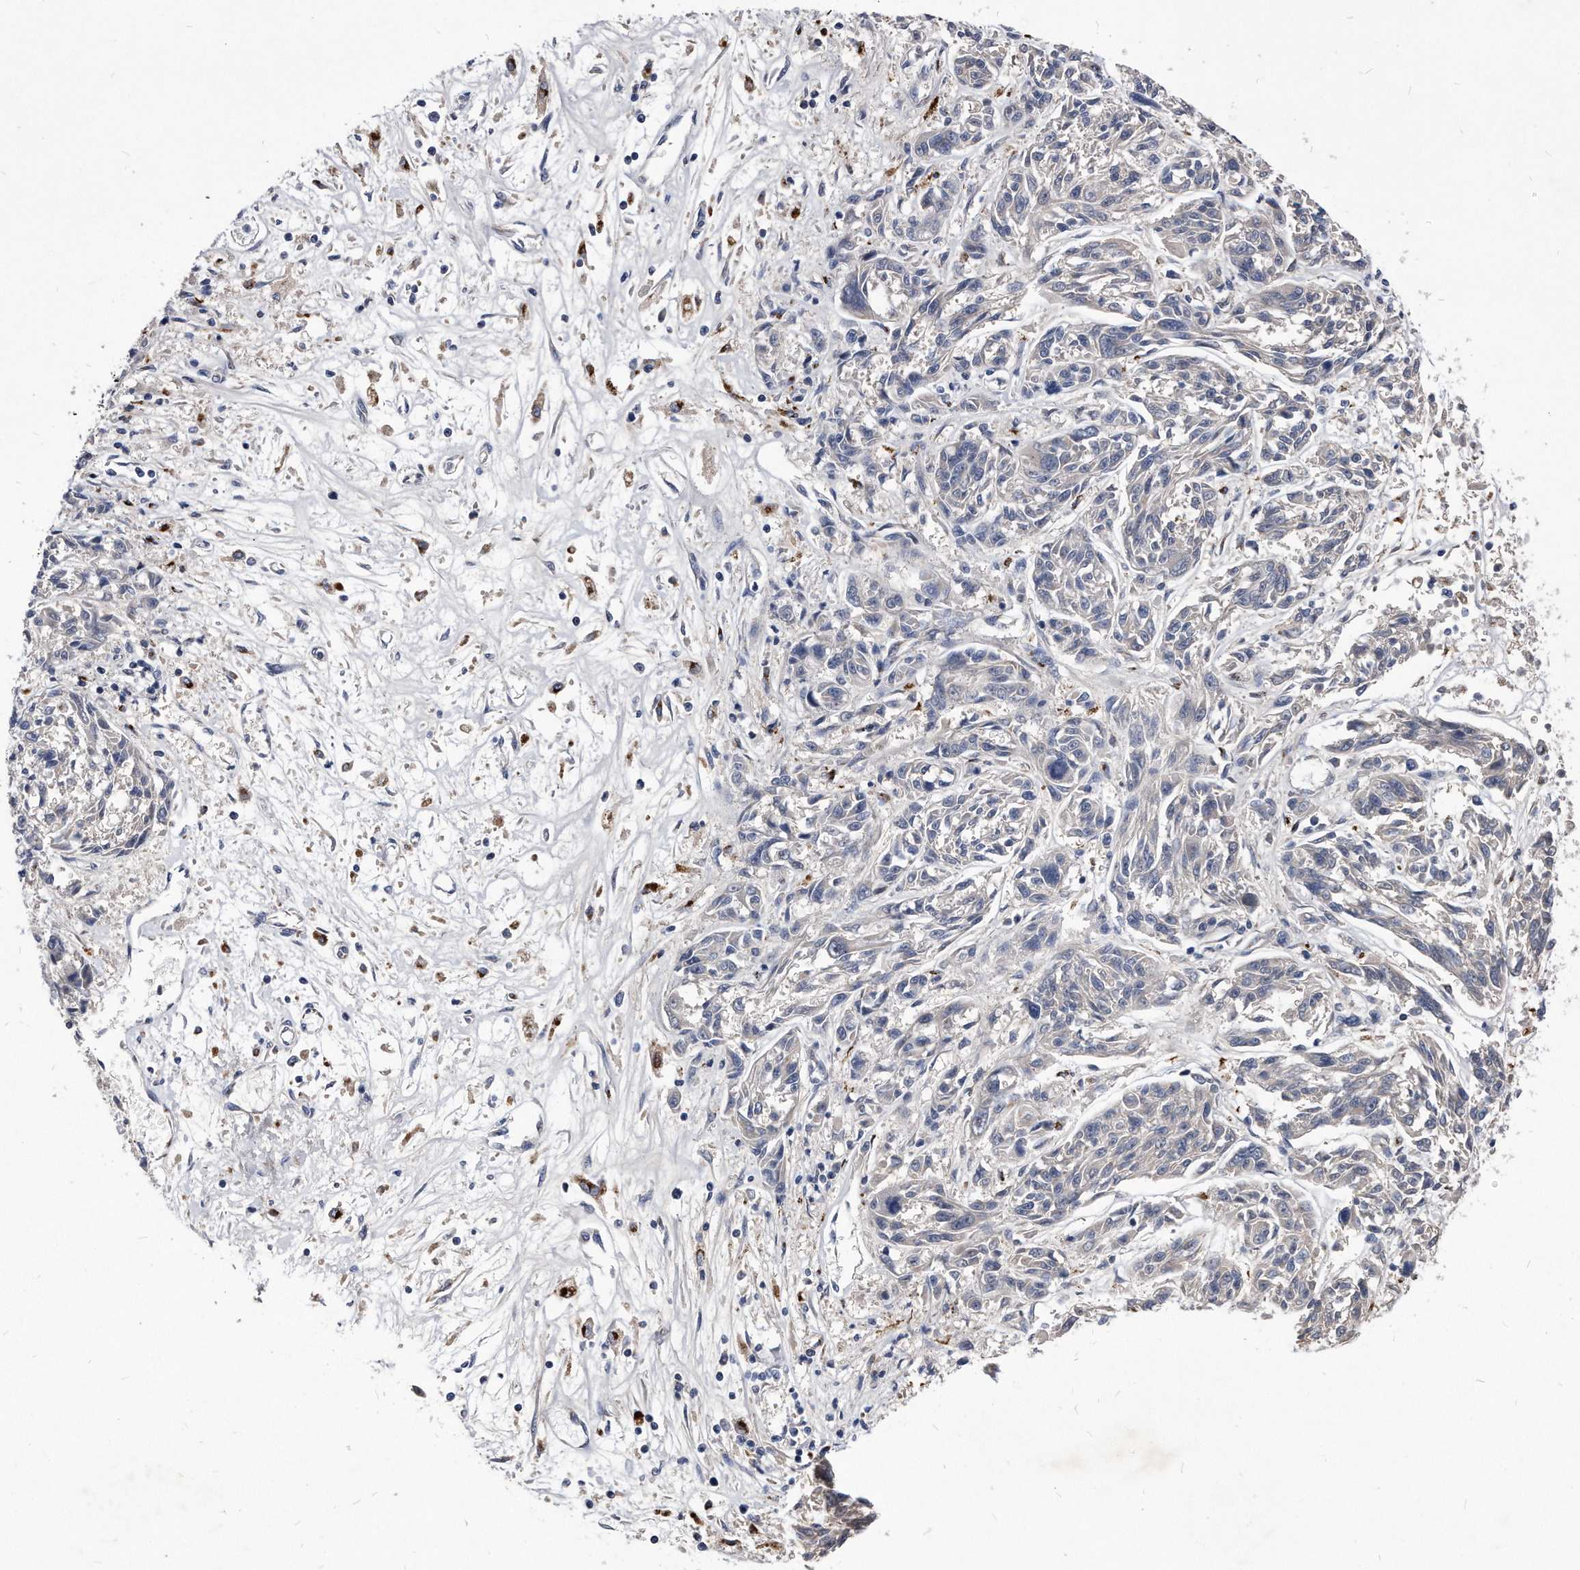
{"staining": {"intensity": "negative", "quantity": "none", "location": "none"}, "tissue": "melanoma", "cell_type": "Tumor cells", "image_type": "cancer", "snomed": [{"axis": "morphology", "description": "Malignant melanoma, NOS"}, {"axis": "topography", "description": "Skin"}], "caption": "Immunohistochemistry (IHC) histopathology image of melanoma stained for a protein (brown), which shows no expression in tumor cells.", "gene": "MGAT4A", "patient": {"sex": "male", "age": 53}}